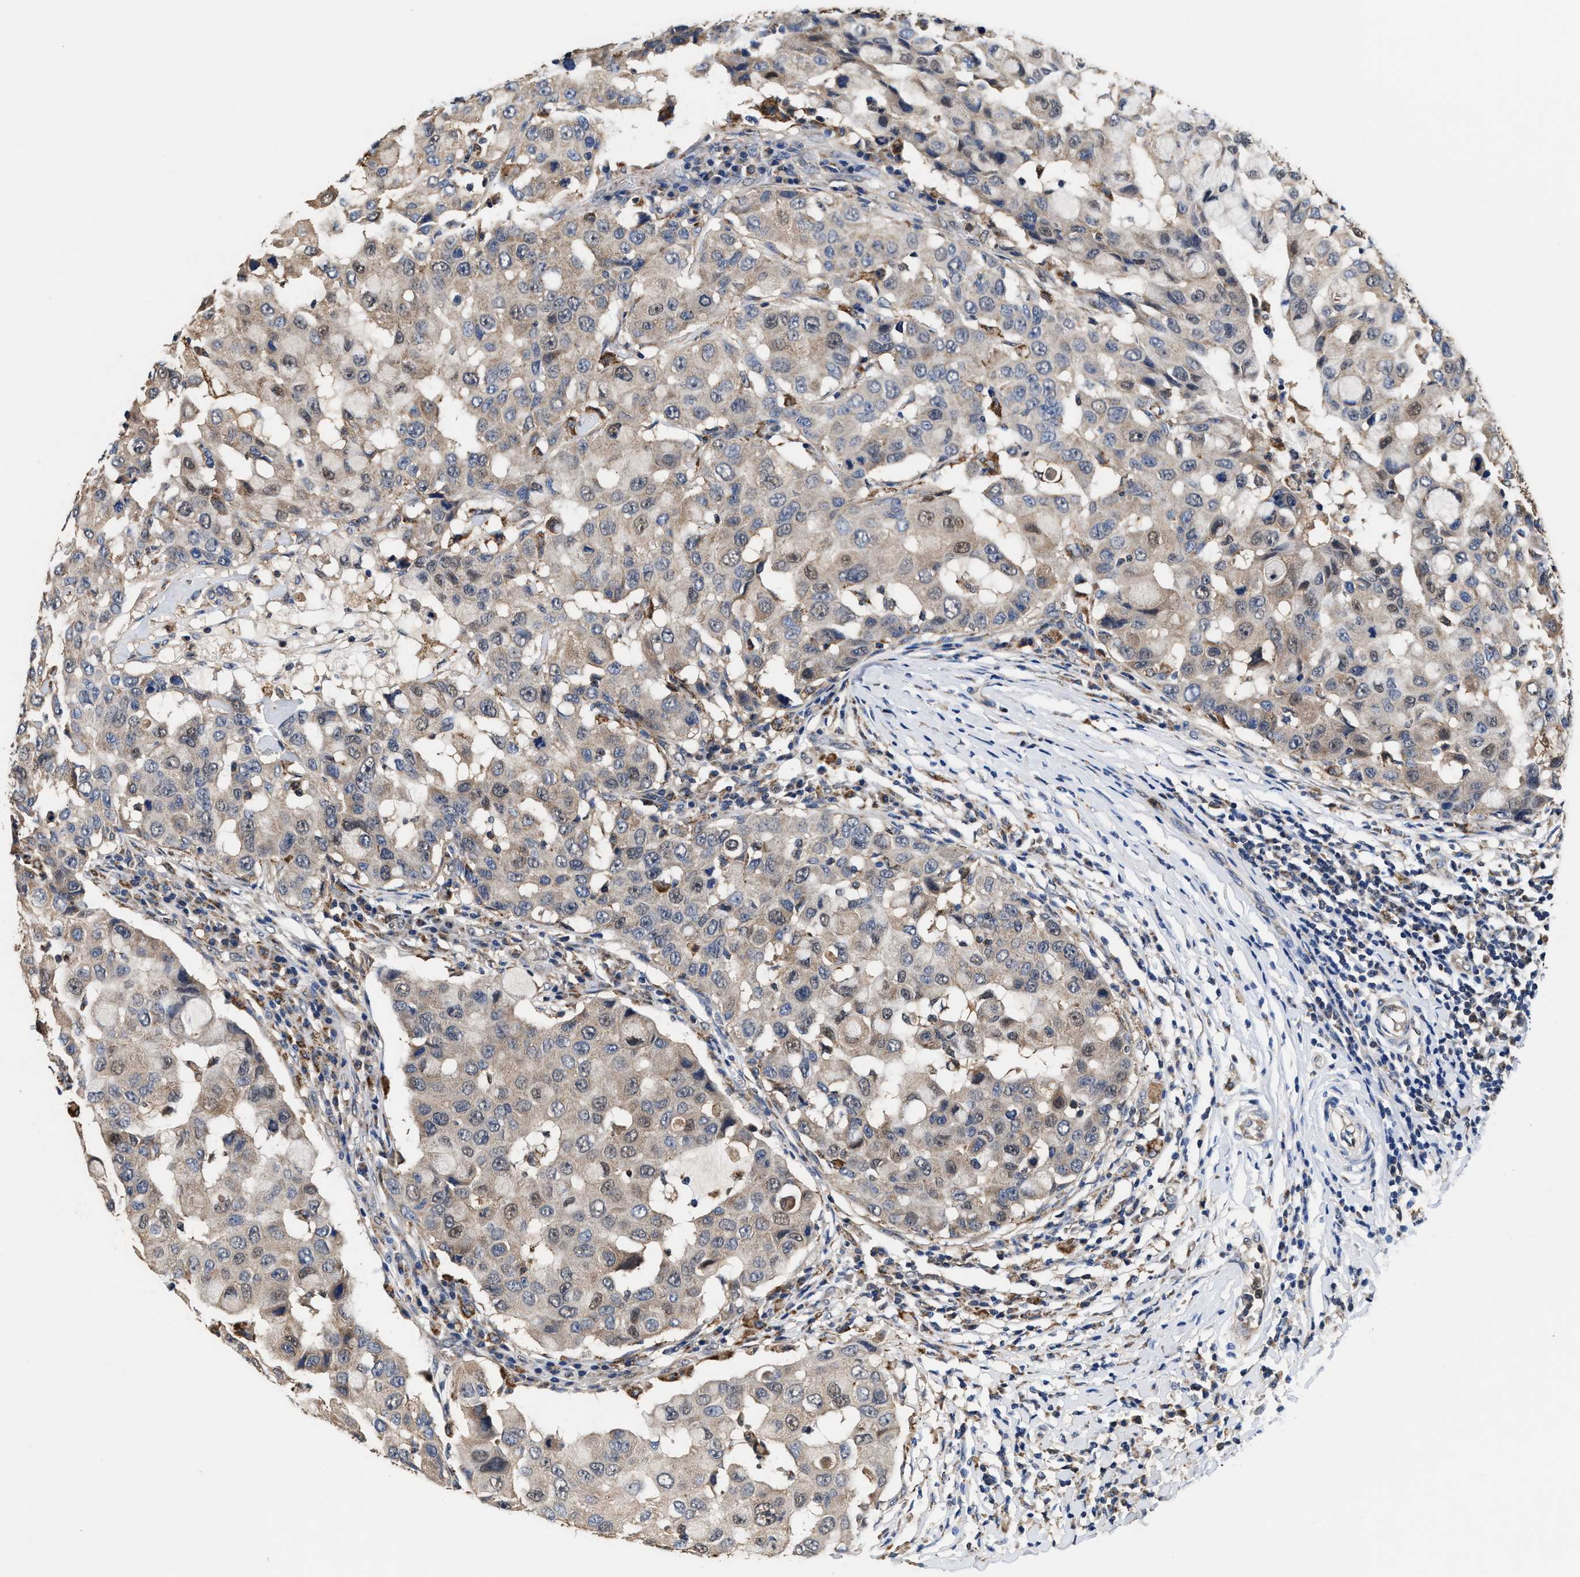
{"staining": {"intensity": "weak", "quantity": "25%-75%", "location": "cytoplasmic/membranous,nuclear"}, "tissue": "breast cancer", "cell_type": "Tumor cells", "image_type": "cancer", "snomed": [{"axis": "morphology", "description": "Duct carcinoma"}, {"axis": "topography", "description": "Breast"}], "caption": "IHC (DAB (3,3'-diaminobenzidine)) staining of human intraductal carcinoma (breast) exhibits weak cytoplasmic/membranous and nuclear protein expression in about 25%-75% of tumor cells.", "gene": "ACLY", "patient": {"sex": "female", "age": 27}}